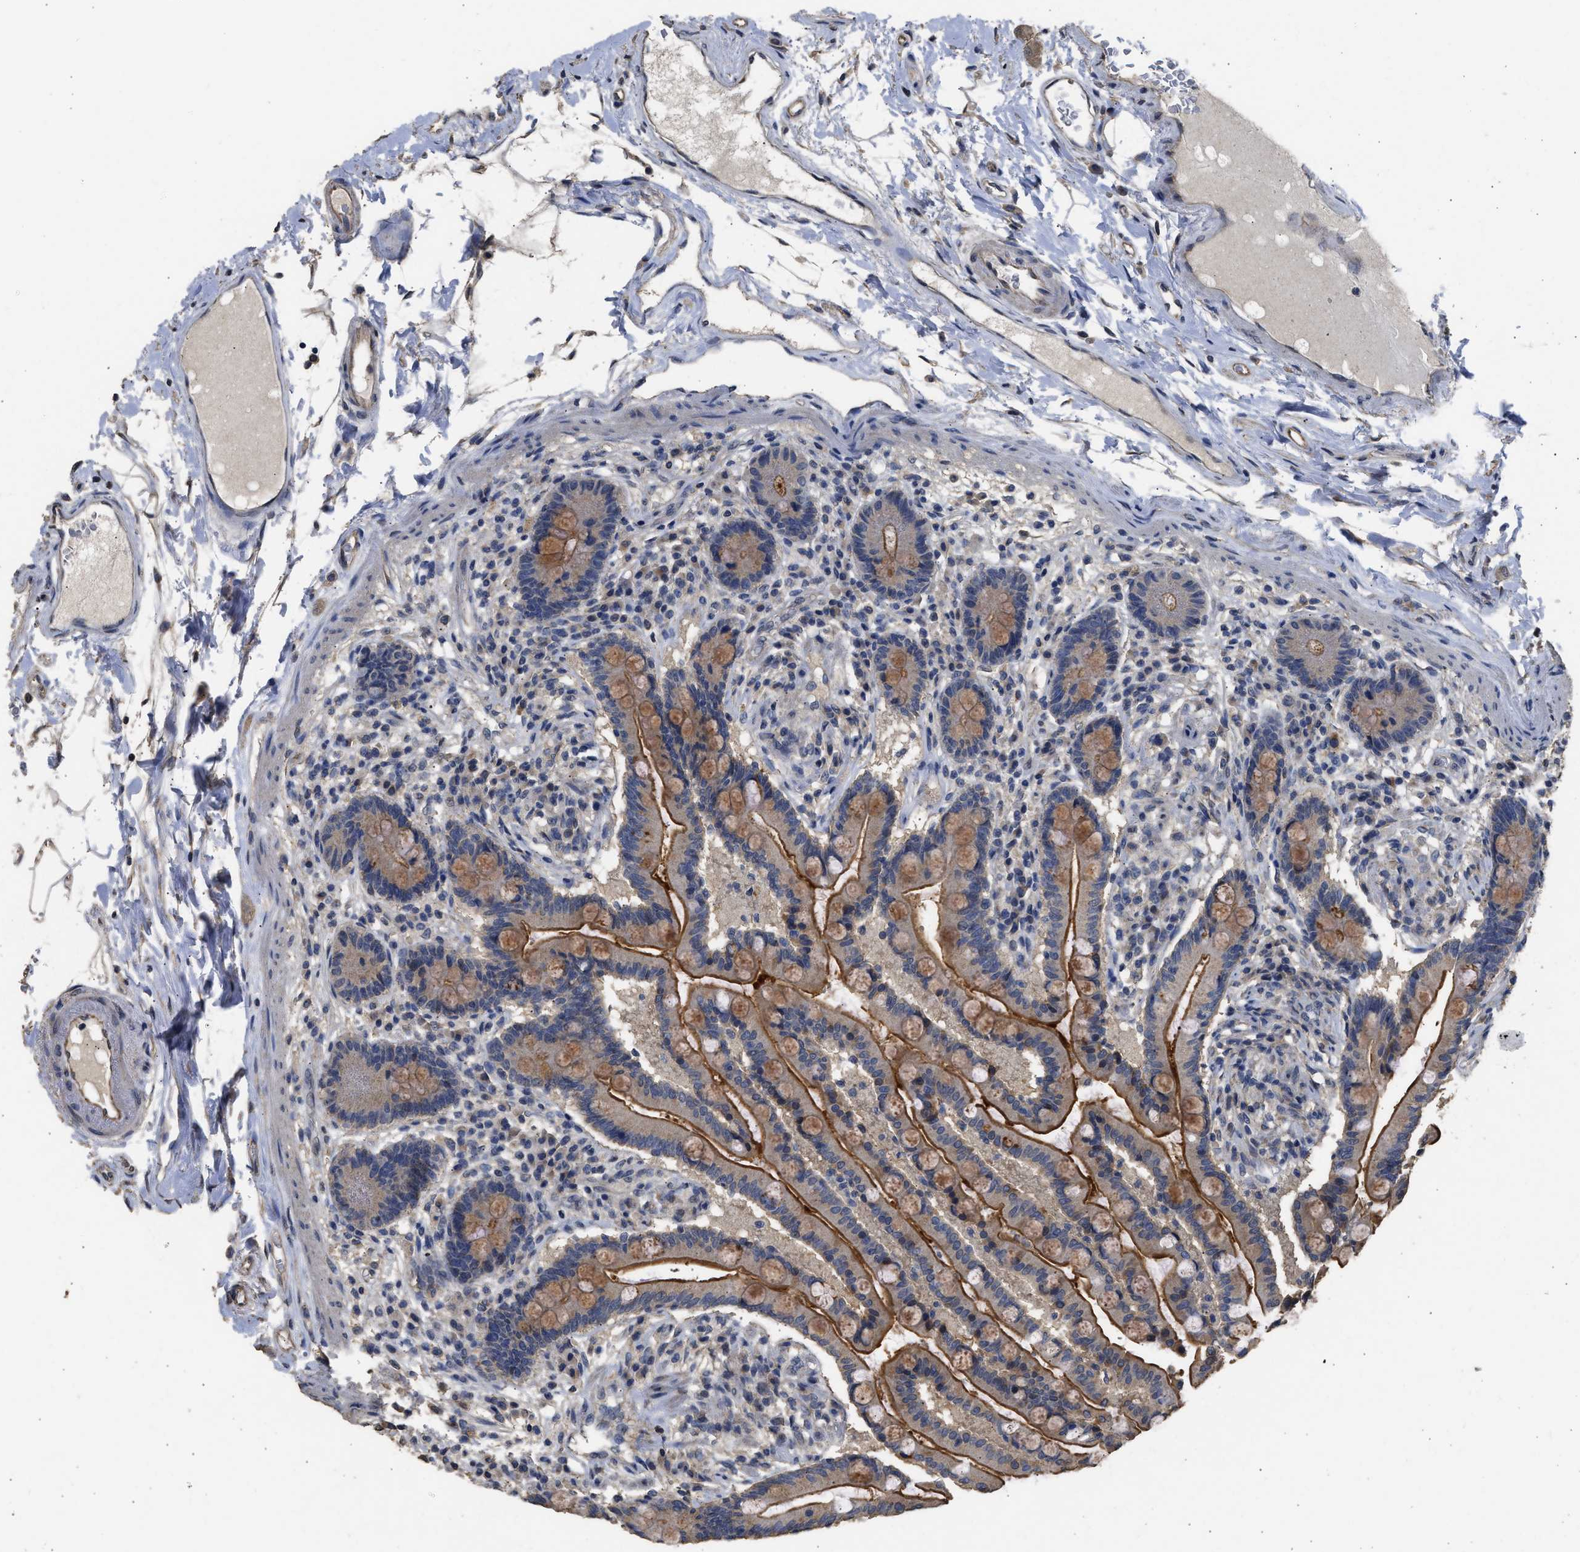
{"staining": {"intensity": "moderate", "quantity": "25%-75%", "location": "cytoplasmic/membranous"}, "tissue": "colon", "cell_type": "Endothelial cells", "image_type": "normal", "snomed": [{"axis": "morphology", "description": "Normal tissue, NOS"}, {"axis": "topography", "description": "Colon"}], "caption": "DAB (3,3'-diaminobenzidine) immunohistochemical staining of benign human colon displays moderate cytoplasmic/membranous protein positivity in approximately 25%-75% of endothelial cells. Immunohistochemistry (ihc) stains the protein of interest in brown and the nuclei are stained blue.", "gene": "SPINT2", "patient": {"sex": "male", "age": 73}}